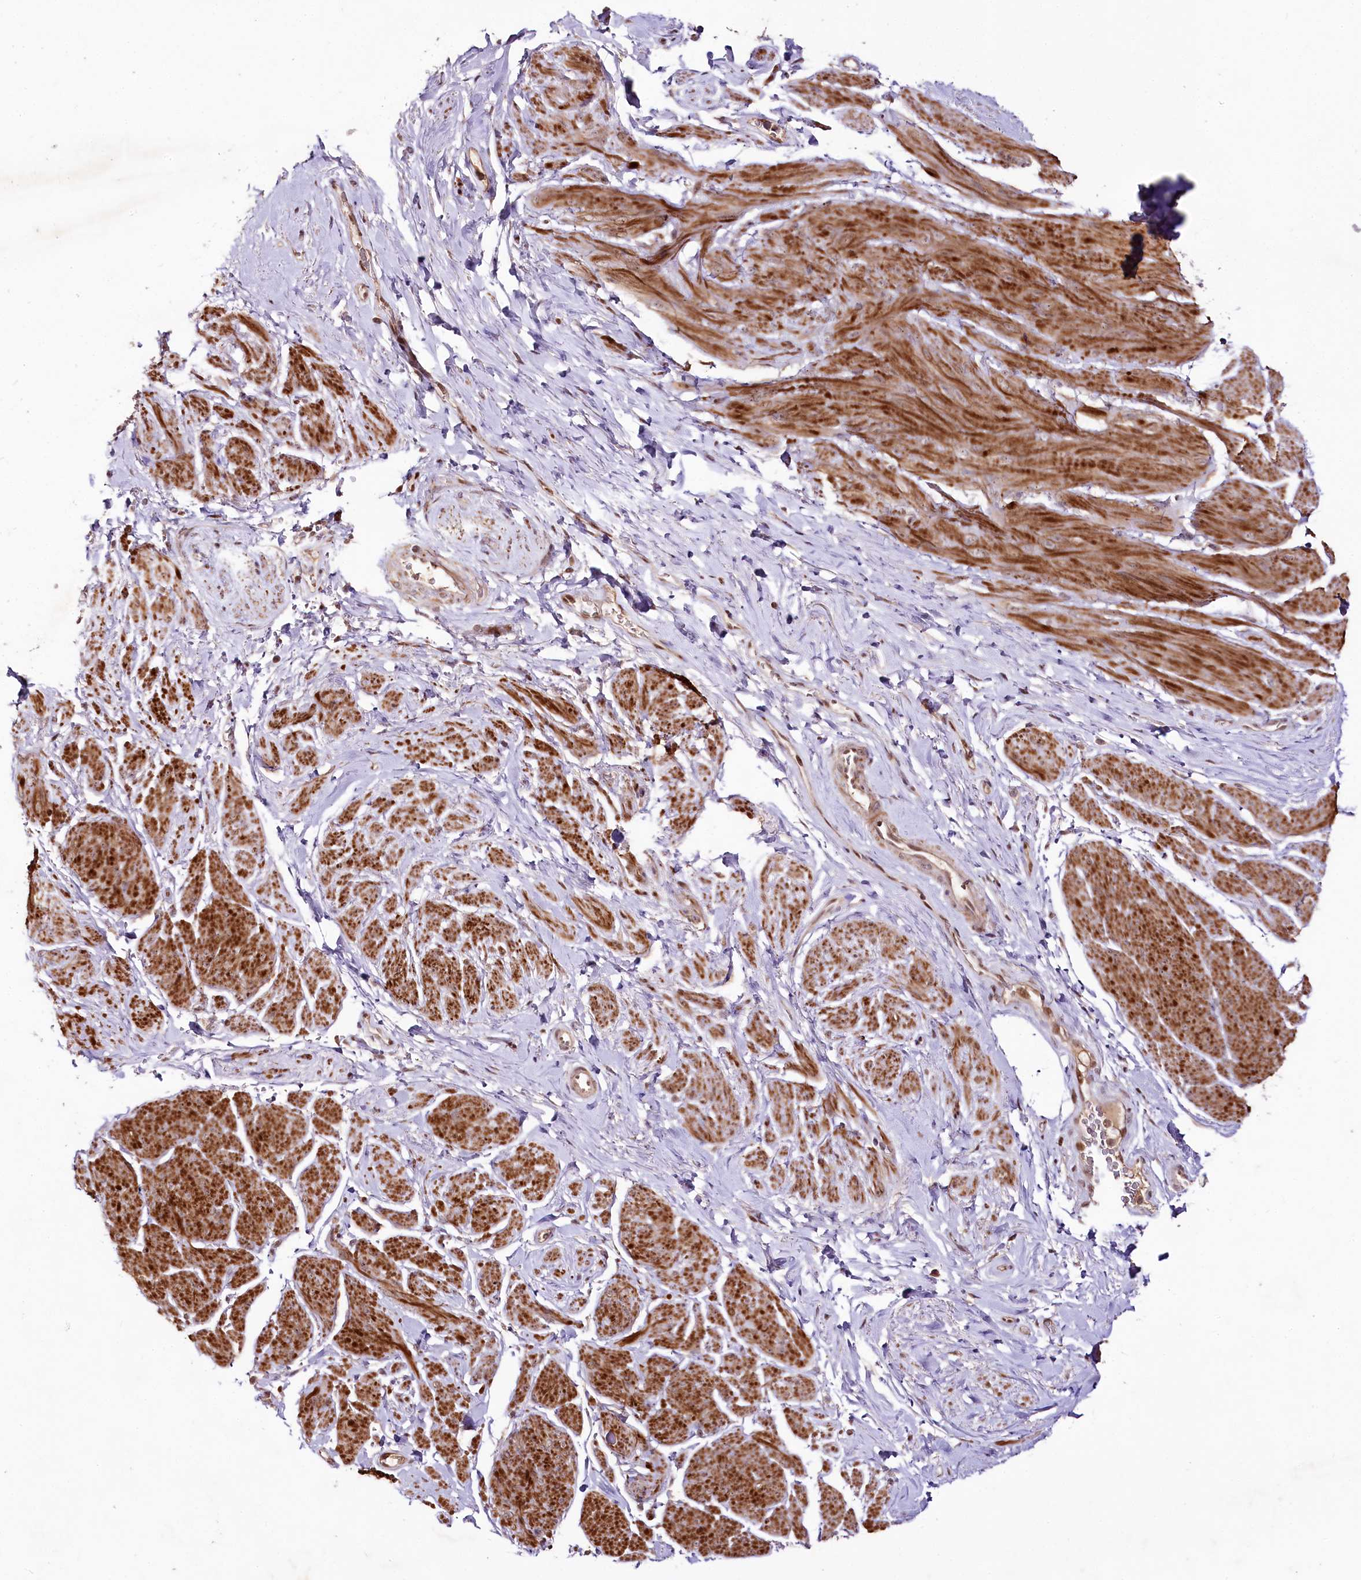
{"staining": {"intensity": "strong", "quantity": "25%-75%", "location": "cytoplasmic/membranous"}, "tissue": "smooth muscle", "cell_type": "Smooth muscle cells", "image_type": "normal", "snomed": [{"axis": "morphology", "description": "Normal tissue, NOS"}, {"axis": "topography", "description": "Smooth muscle"}, {"axis": "topography", "description": "Peripheral nerve tissue"}], "caption": "Smooth muscle cells reveal high levels of strong cytoplasmic/membranous expression in approximately 25%-75% of cells in benign smooth muscle.", "gene": "DMP1", "patient": {"sex": "male", "age": 69}}